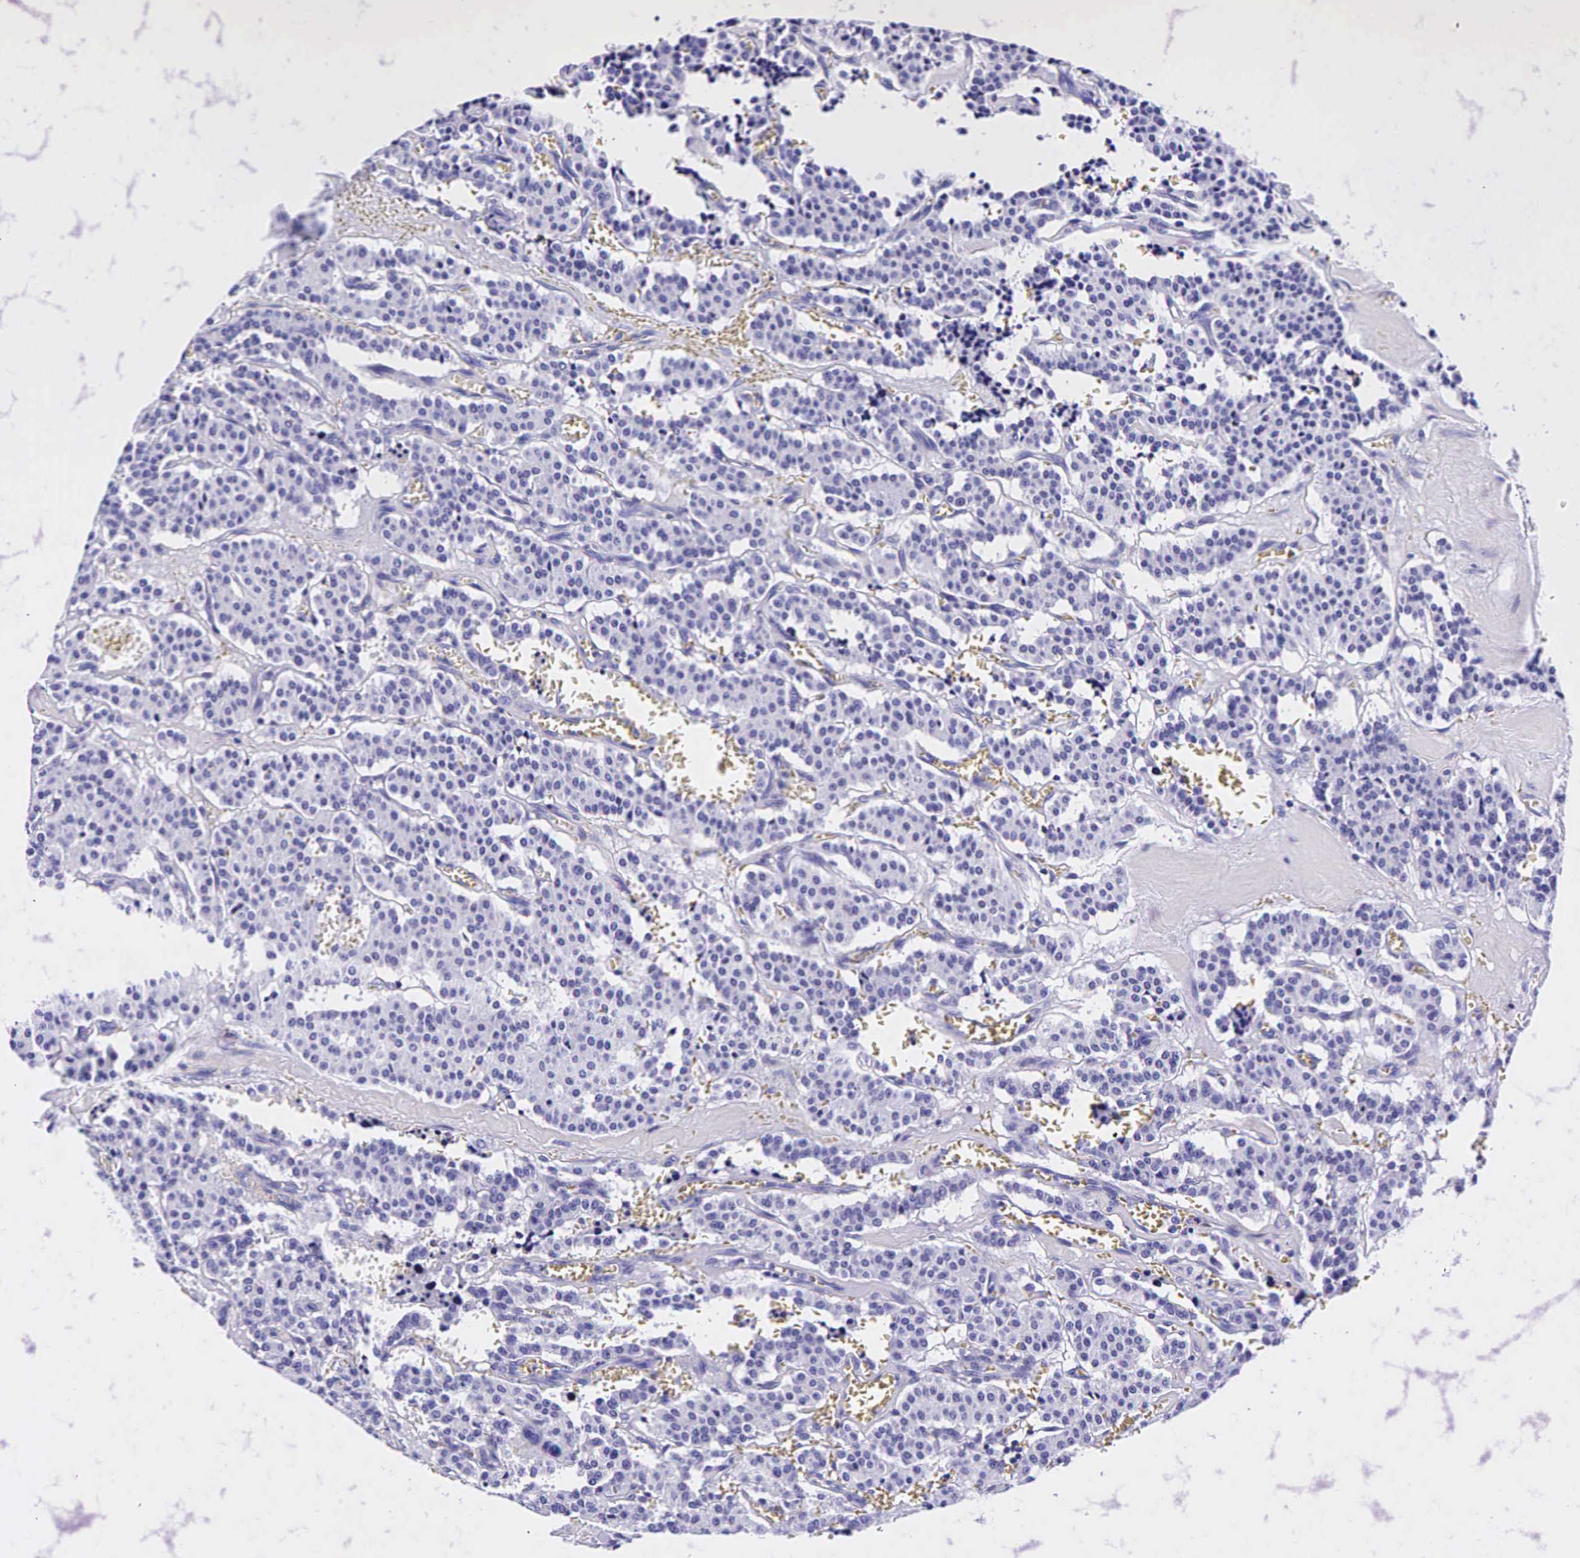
{"staining": {"intensity": "negative", "quantity": "none", "location": "none"}, "tissue": "carcinoid", "cell_type": "Tumor cells", "image_type": "cancer", "snomed": [{"axis": "morphology", "description": "Carcinoid, malignant, NOS"}, {"axis": "topography", "description": "Bronchus"}], "caption": "Tumor cells are negative for brown protein staining in malignant carcinoid.", "gene": "GCG", "patient": {"sex": "male", "age": 55}}